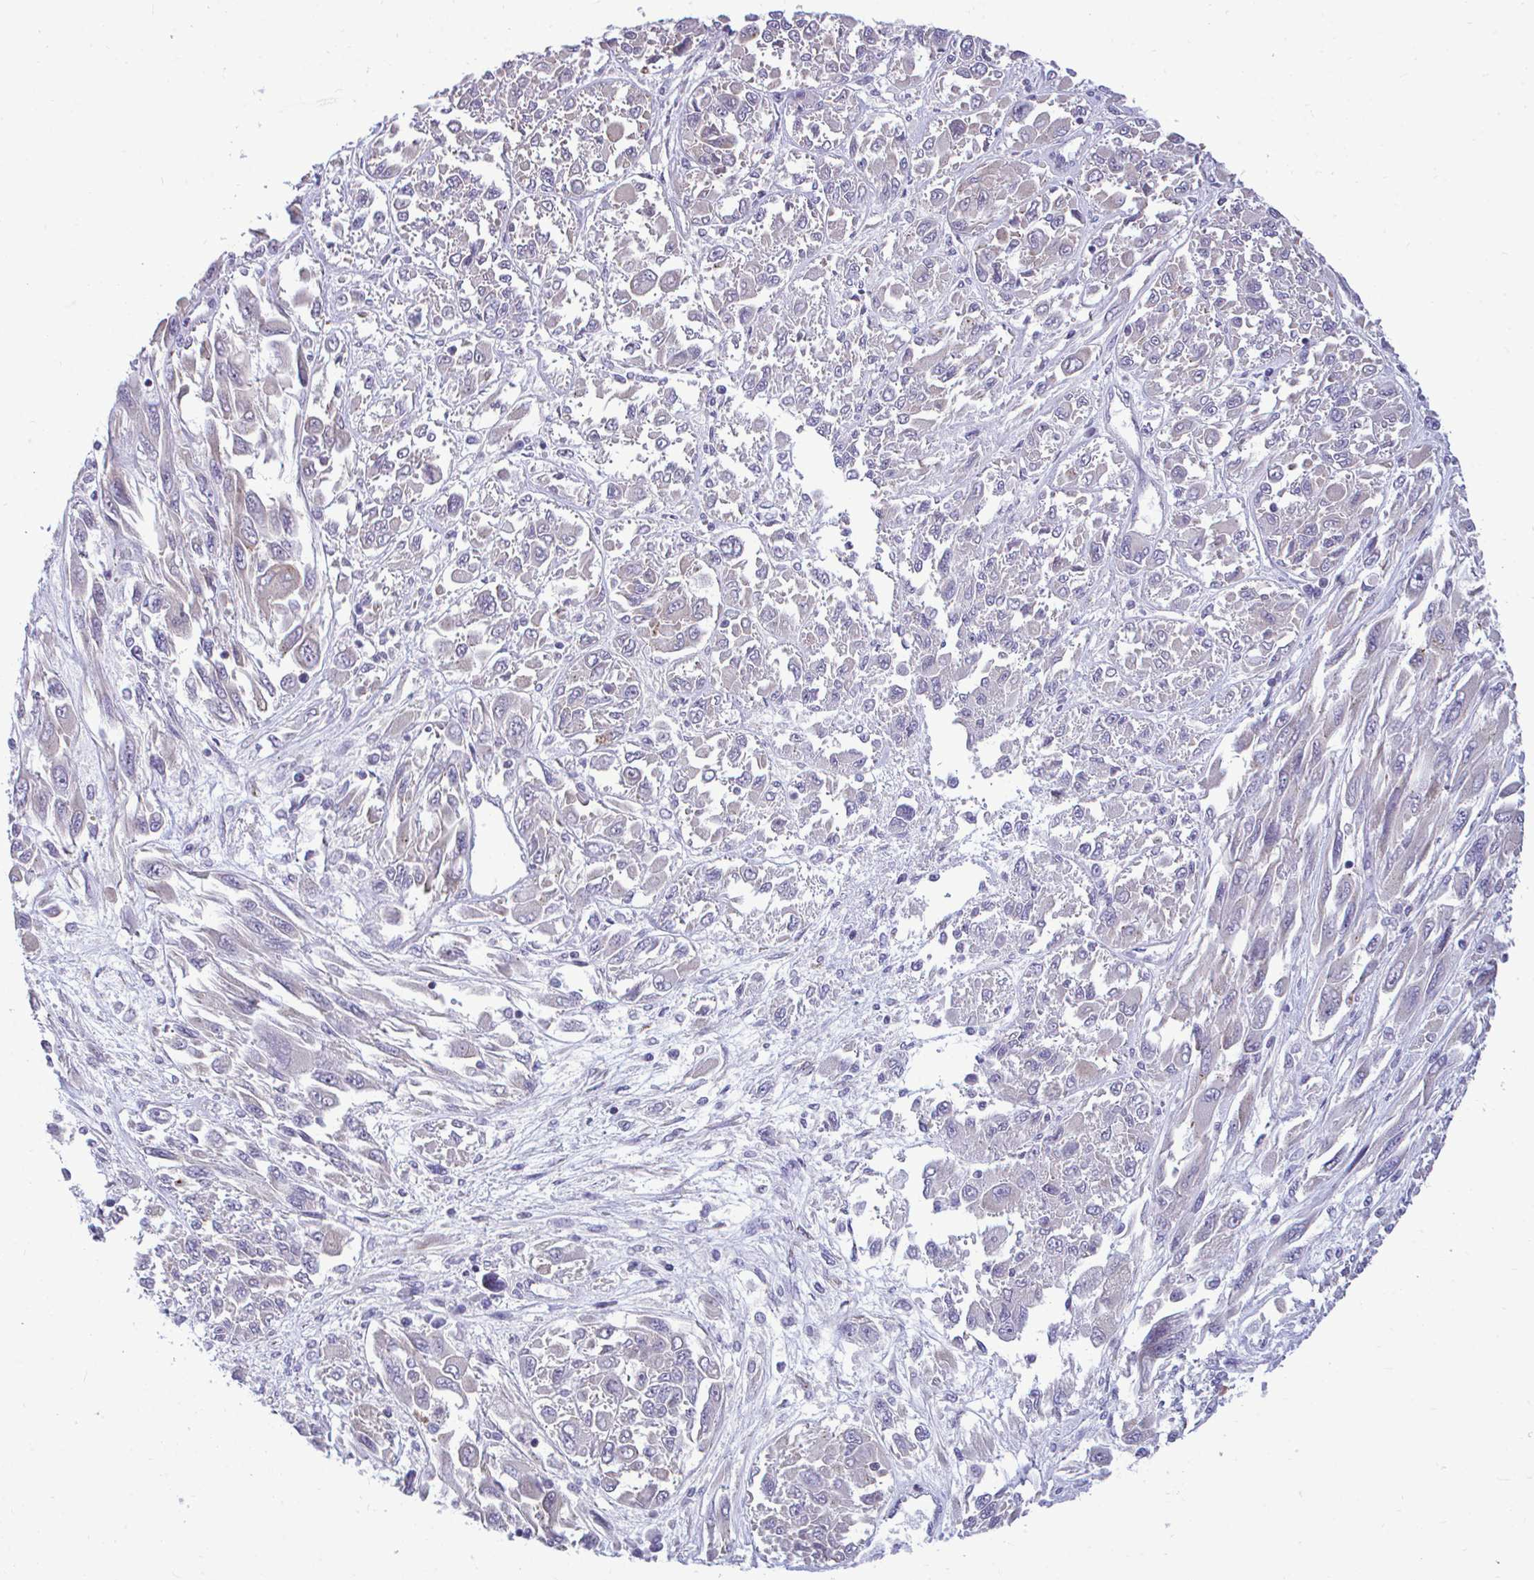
{"staining": {"intensity": "negative", "quantity": "none", "location": "none"}, "tissue": "melanoma", "cell_type": "Tumor cells", "image_type": "cancer", "snomed": [{"axis": "morphology", "description": "Malignant melanoma, NOS"}, {"axis": "topography", "description": "Skin"}], "caption": "Protein analysis of malignant melanoma reveals no significant positivity in tumor cells.", "gene": "PIGK", "patient": {"sex": "female", "age": 91}}